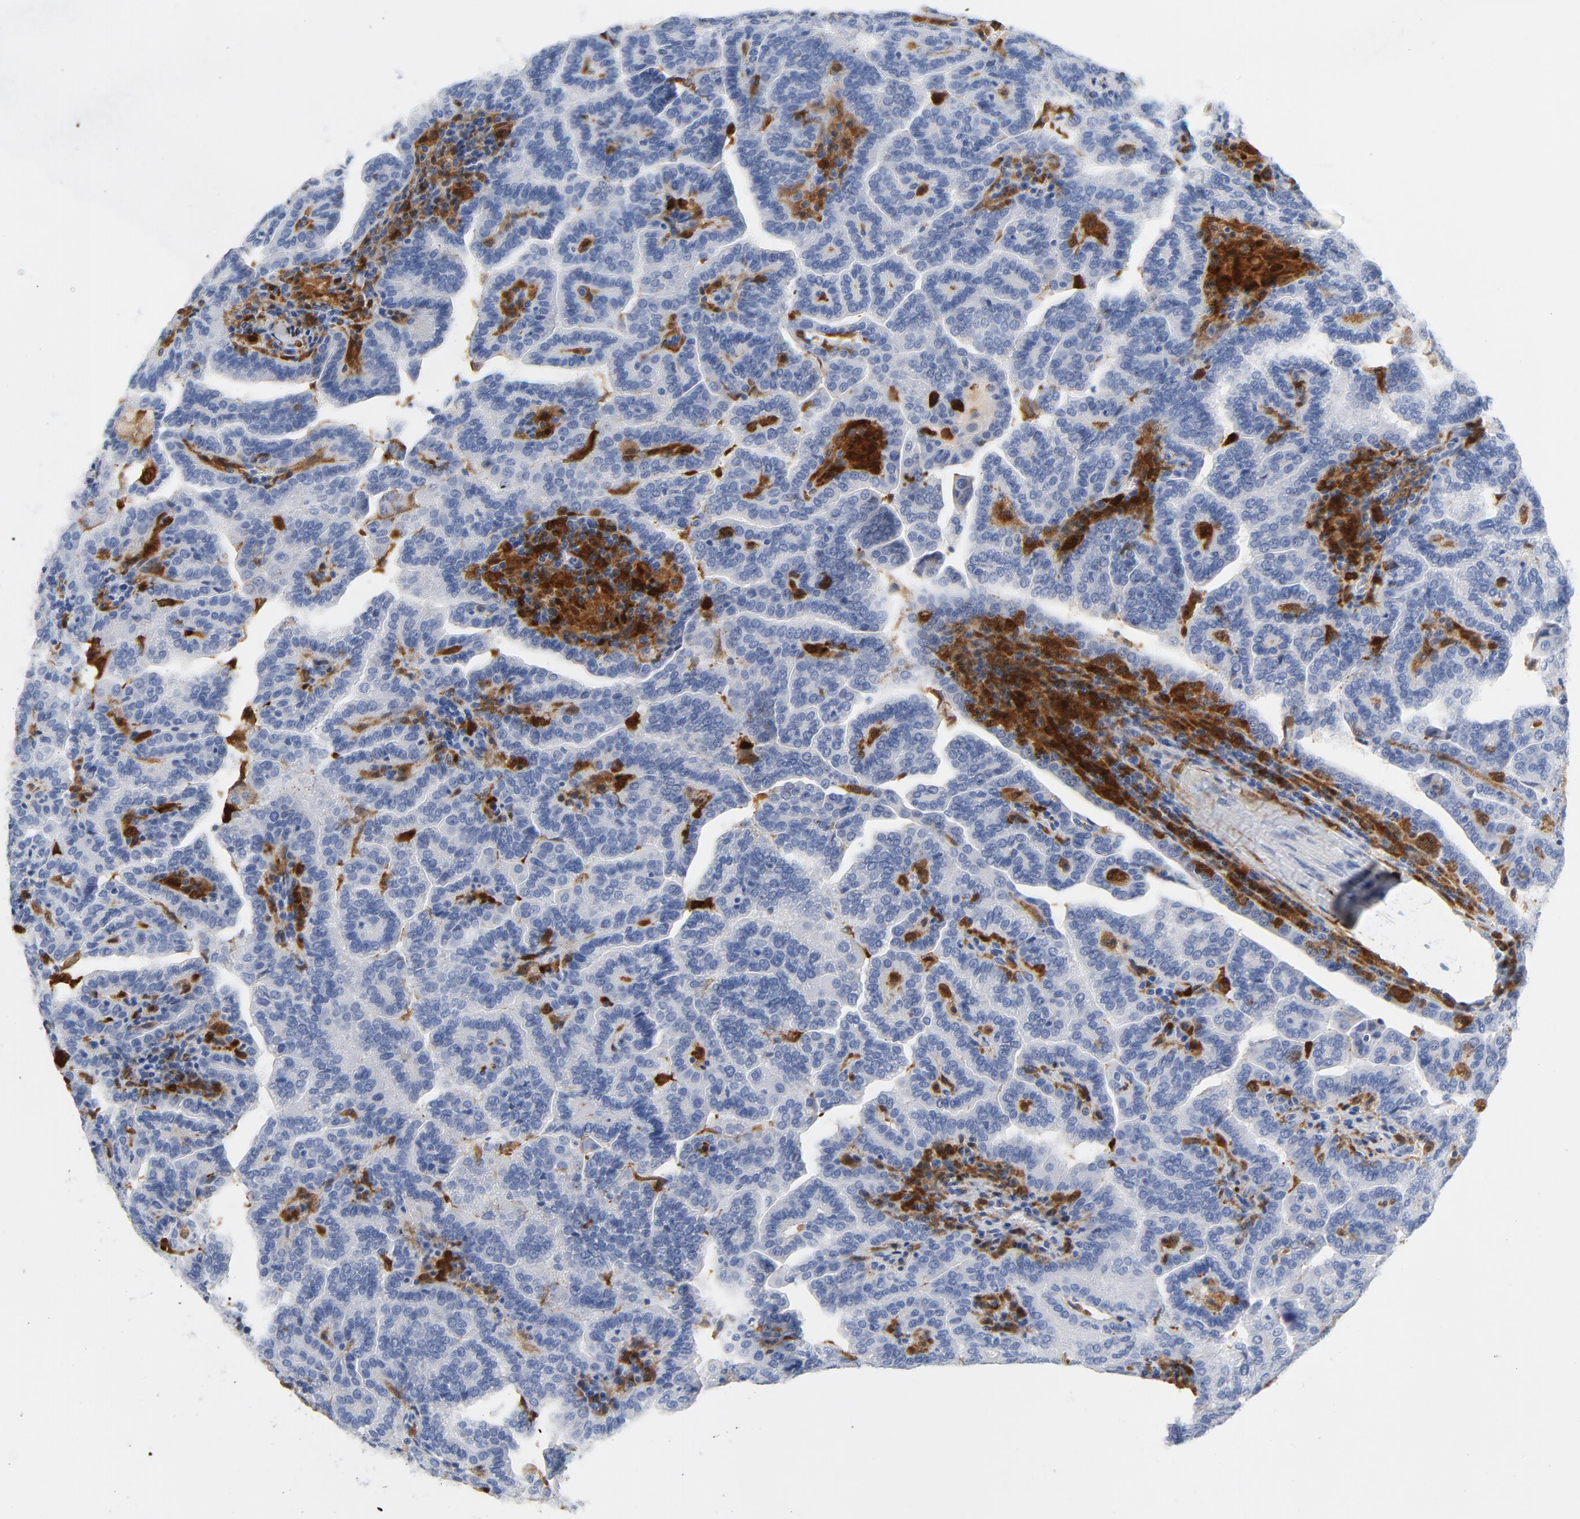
{"staining": {"intensity": "negative", "quantity": "none", "location": "none"}, "tissue": "renal cancer", "cell_type": "Tumor cells", "image_type": "cancer", "snomed": [{"axis": "morphology", "description": "Adenocarcinoma, NOS"}, {"axis": "topography", "description": "Kidney"}], "caption": "Immunohistochemical staining of renal adenocarcinoma exhibits no significant staining in tumor cells.", "gene": "NCF1", "patient": {"sex": "male", "age": 61}}